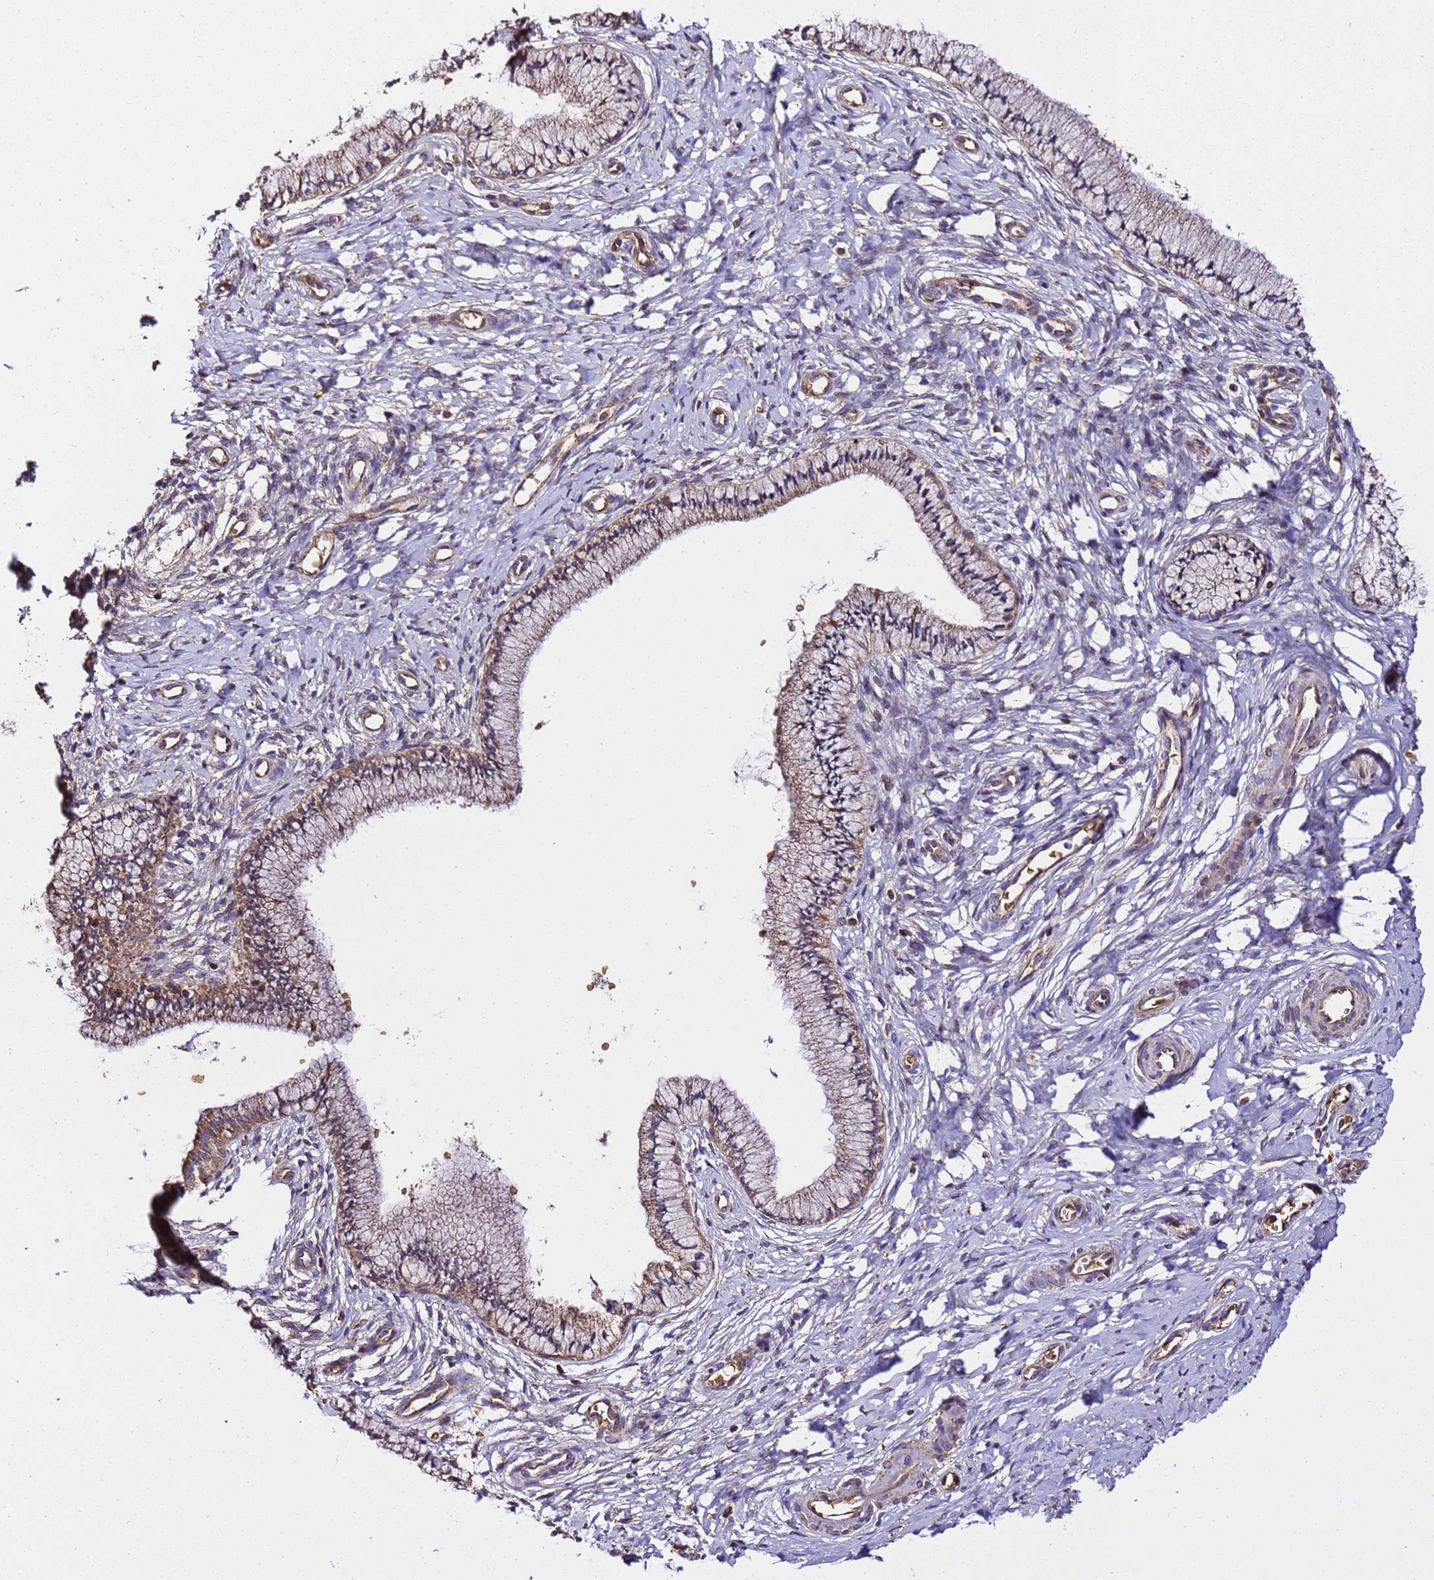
{"staining": {"intensity": "moderate", "quantity": ">75%", "location": "cytoplasmic/membranous"}, "tissue": "cervix", "cell_type": "Glandular cells", "image_type": "normal", "snomed": [{"axis": "morphology", "description": "Normal tissue, NOS"}, {"axis": "topography", "description": "Cervix"}], "caption": "This is a photomicrograph of immunohistochemistry (IHC) staining of normal cervix, which shows moderate positivity in the cytoplasmic/membranous of glandular cells.", "gene": "LRRIQ1", "patient": {"sex": "female", "age": 36}}